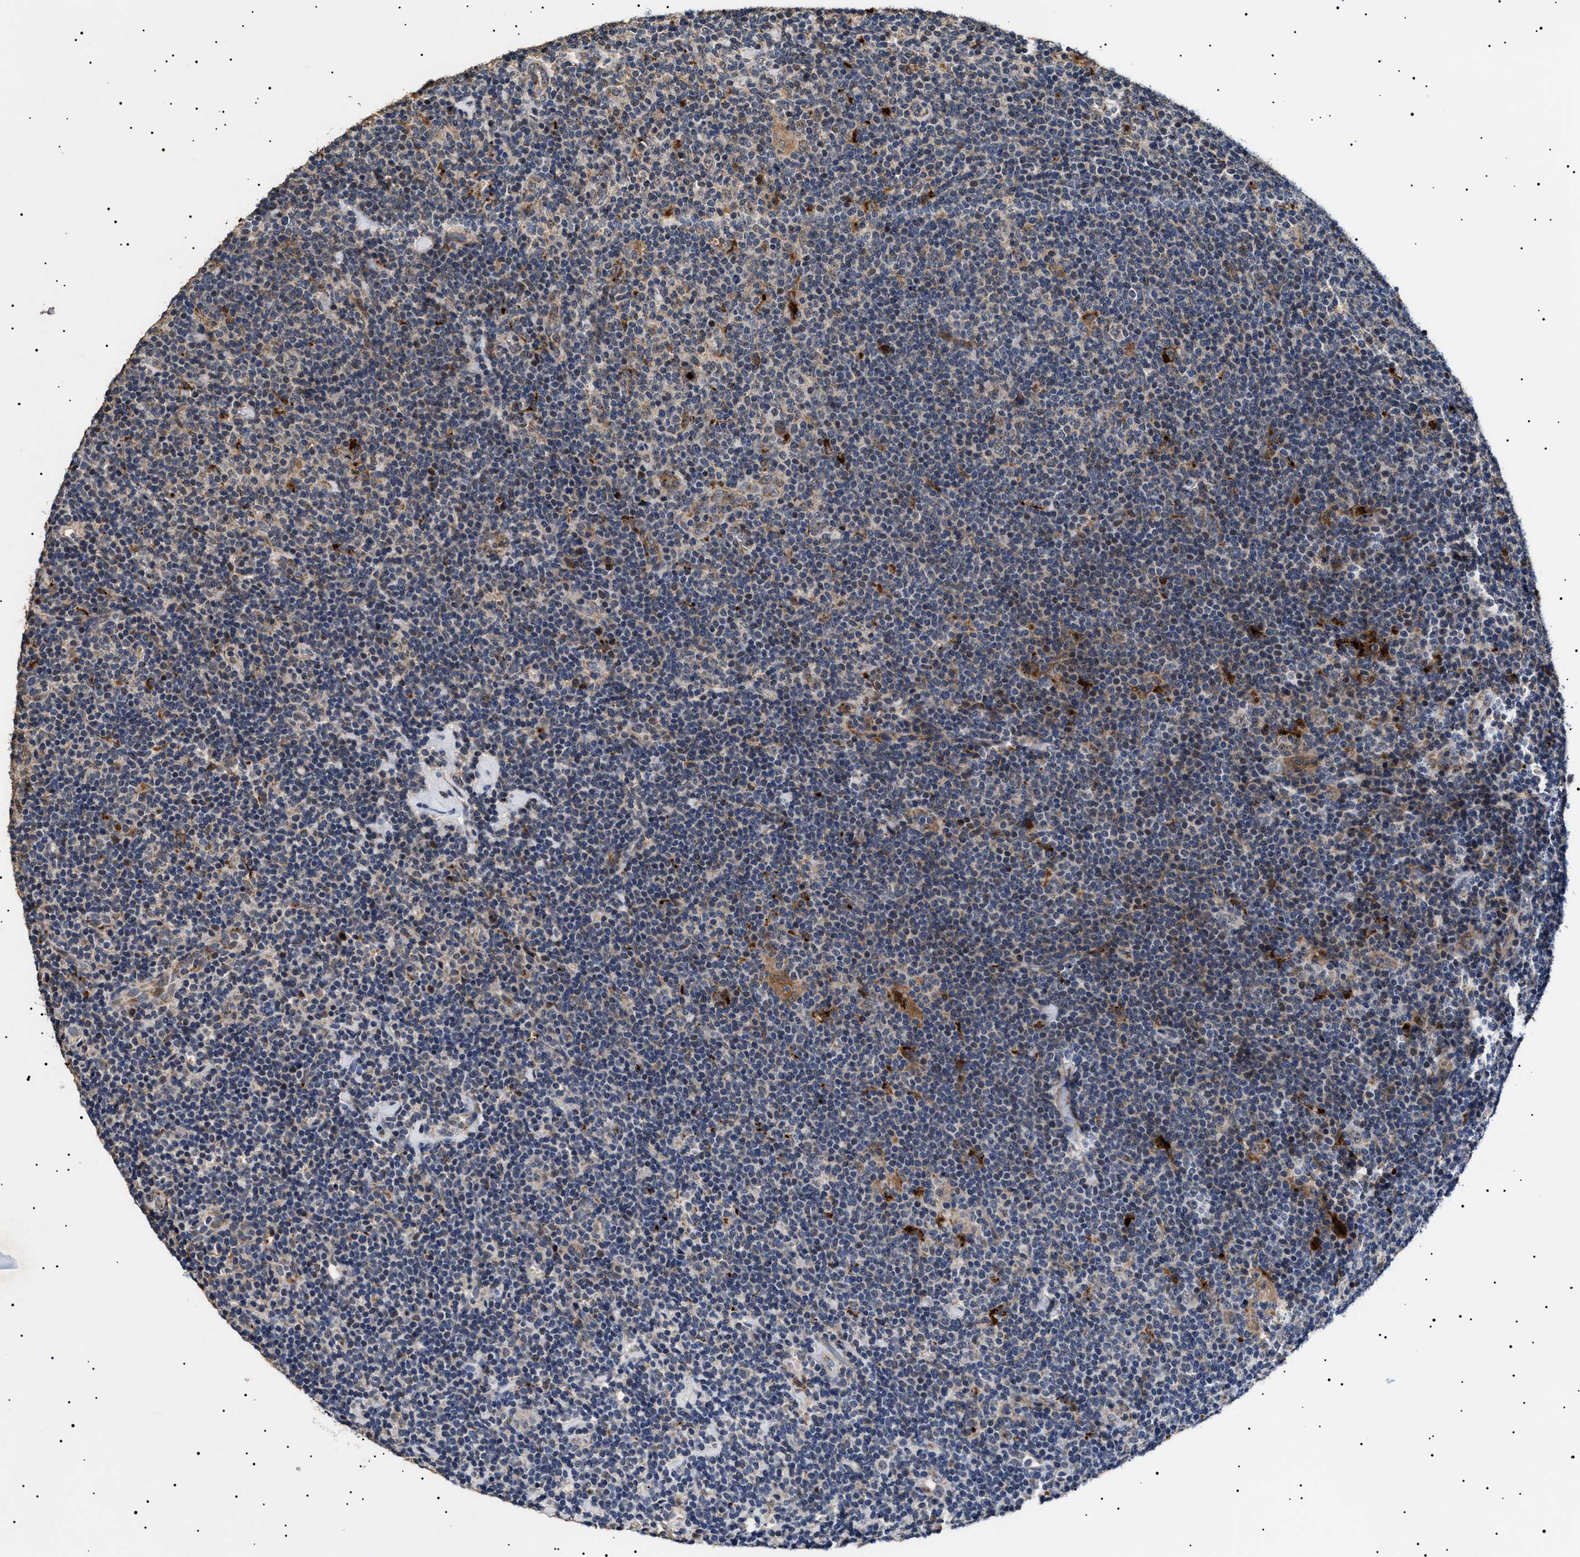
{"staining": {"intensity": "weak", "quantity": "25%-75%", "location": "cytoplasmic/membranous"}, "tissue": "lymphoma", "cell_type": "Tumor cells", "image_type": "cancer", "snomed": [{"axis": "morphology", "description": "Hodgkin's disease, NOS"}, {"axis": "topography", "description": "Lymph node"}], "caption": "IHC staining of Hodgkin's disease, which exhibits low levels of weak cytoplasmic/membranous positivity in about 25%-75% of tumor cells indicating weak cytoplasmic/membranous protein positivity. The staining was performed using DAB (brown) for protein detection and nuclei were counterstained in hematoxylin (blue).", "gene": "RAB34", "patient": {"sex": "female", "age": 57}}